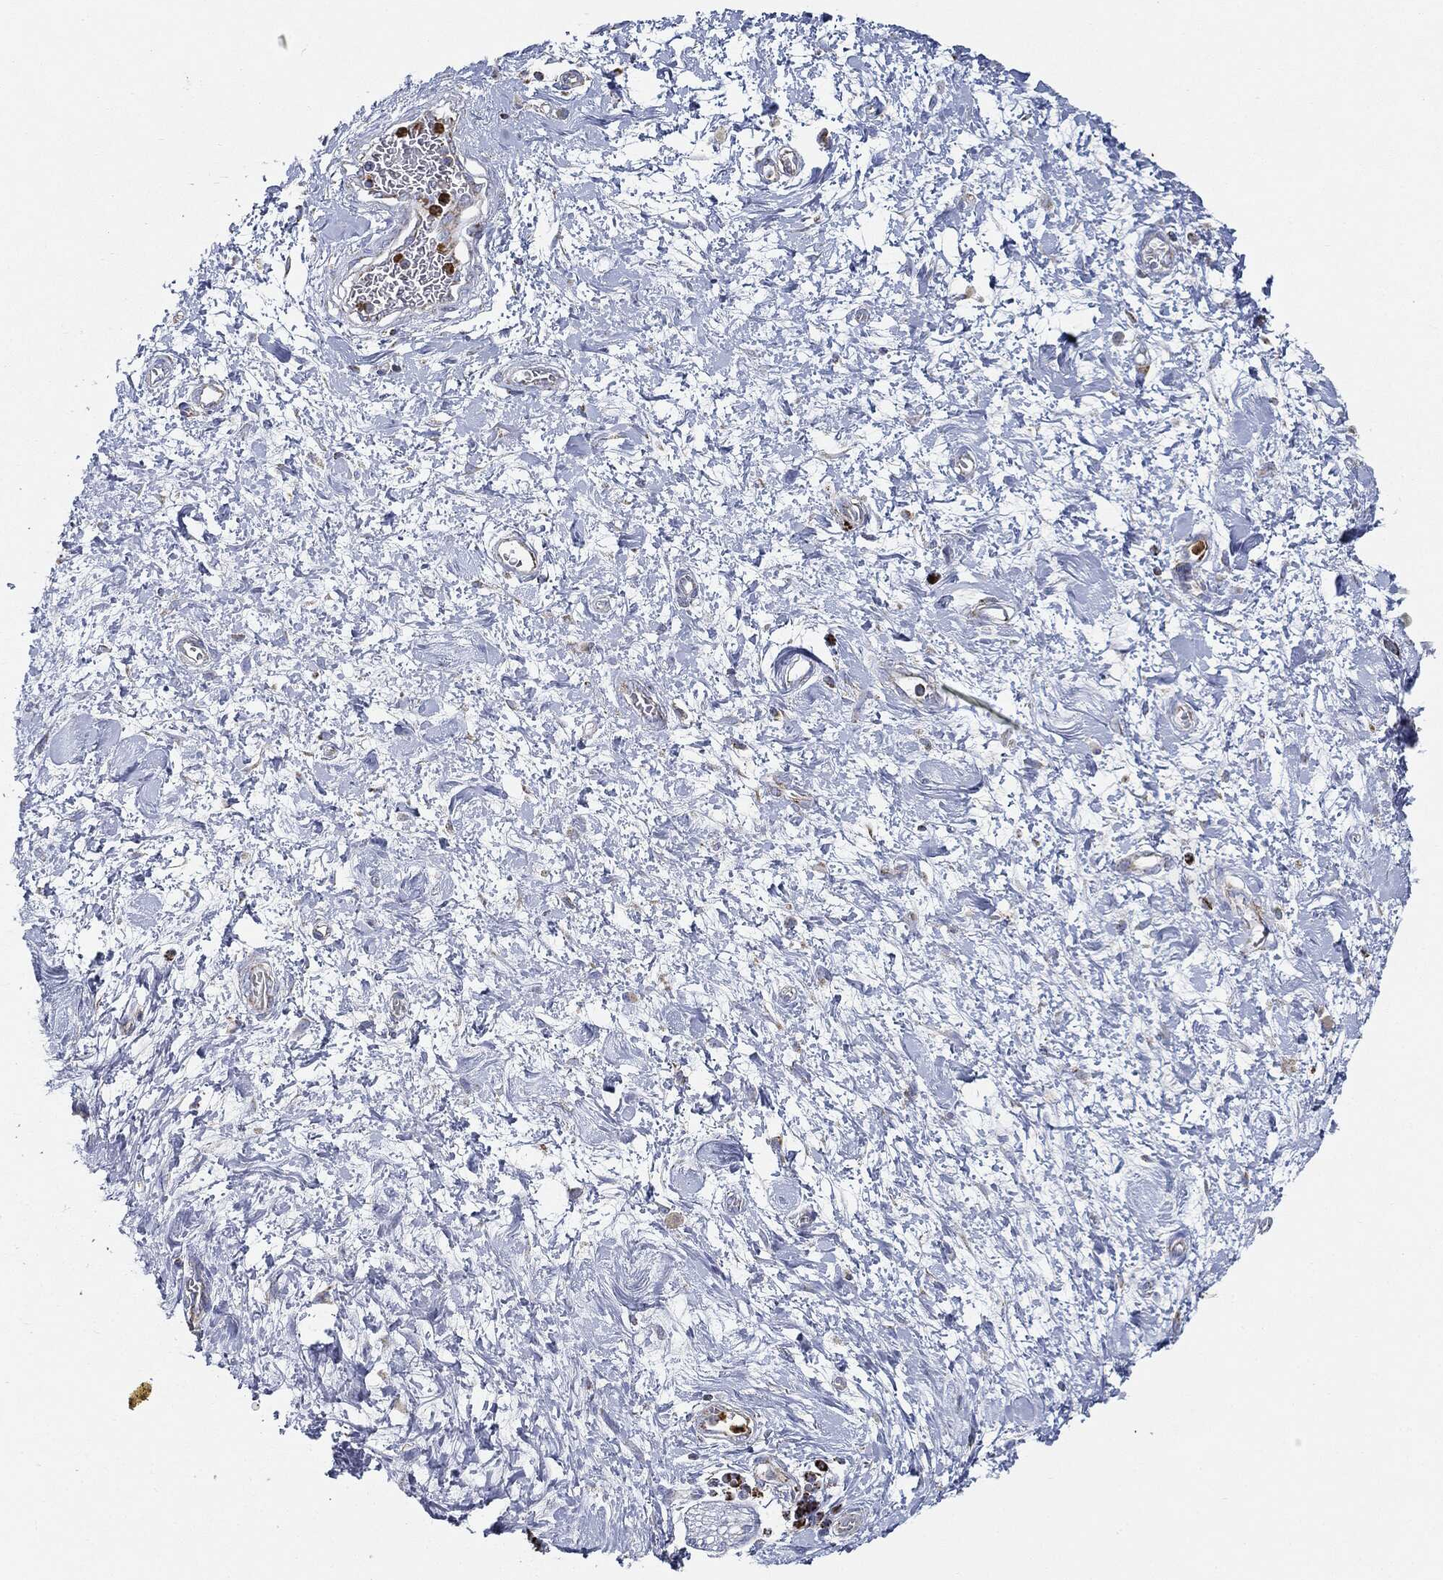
{"staining": {"intensity": "strong", "quantity": ">75%", "location": "cytoplasmic/membranous"}, "tissue": "stomach cancer", "cell_type": "Tumor cells", "image_type": "cancer", "snomed": [{"axis": "morphology", "description": "Normal tissue, NOS"}, {"axis": "morphology", "description": "Adenocarcinoma, NOS"}, {"axis": "topography", "description": "Stomach"}], "caption": "A micrograph of stomach cancer stained for a protein shows strong cytoplasmic/membranous brown staining in tumor cells. The staining was performed using DAB, with brown indicating positive protein expression. Nuclei are stained blue with hematoxylin.", "gene": "CAPN15", "patient": {"sex": "female", "age": 64}}